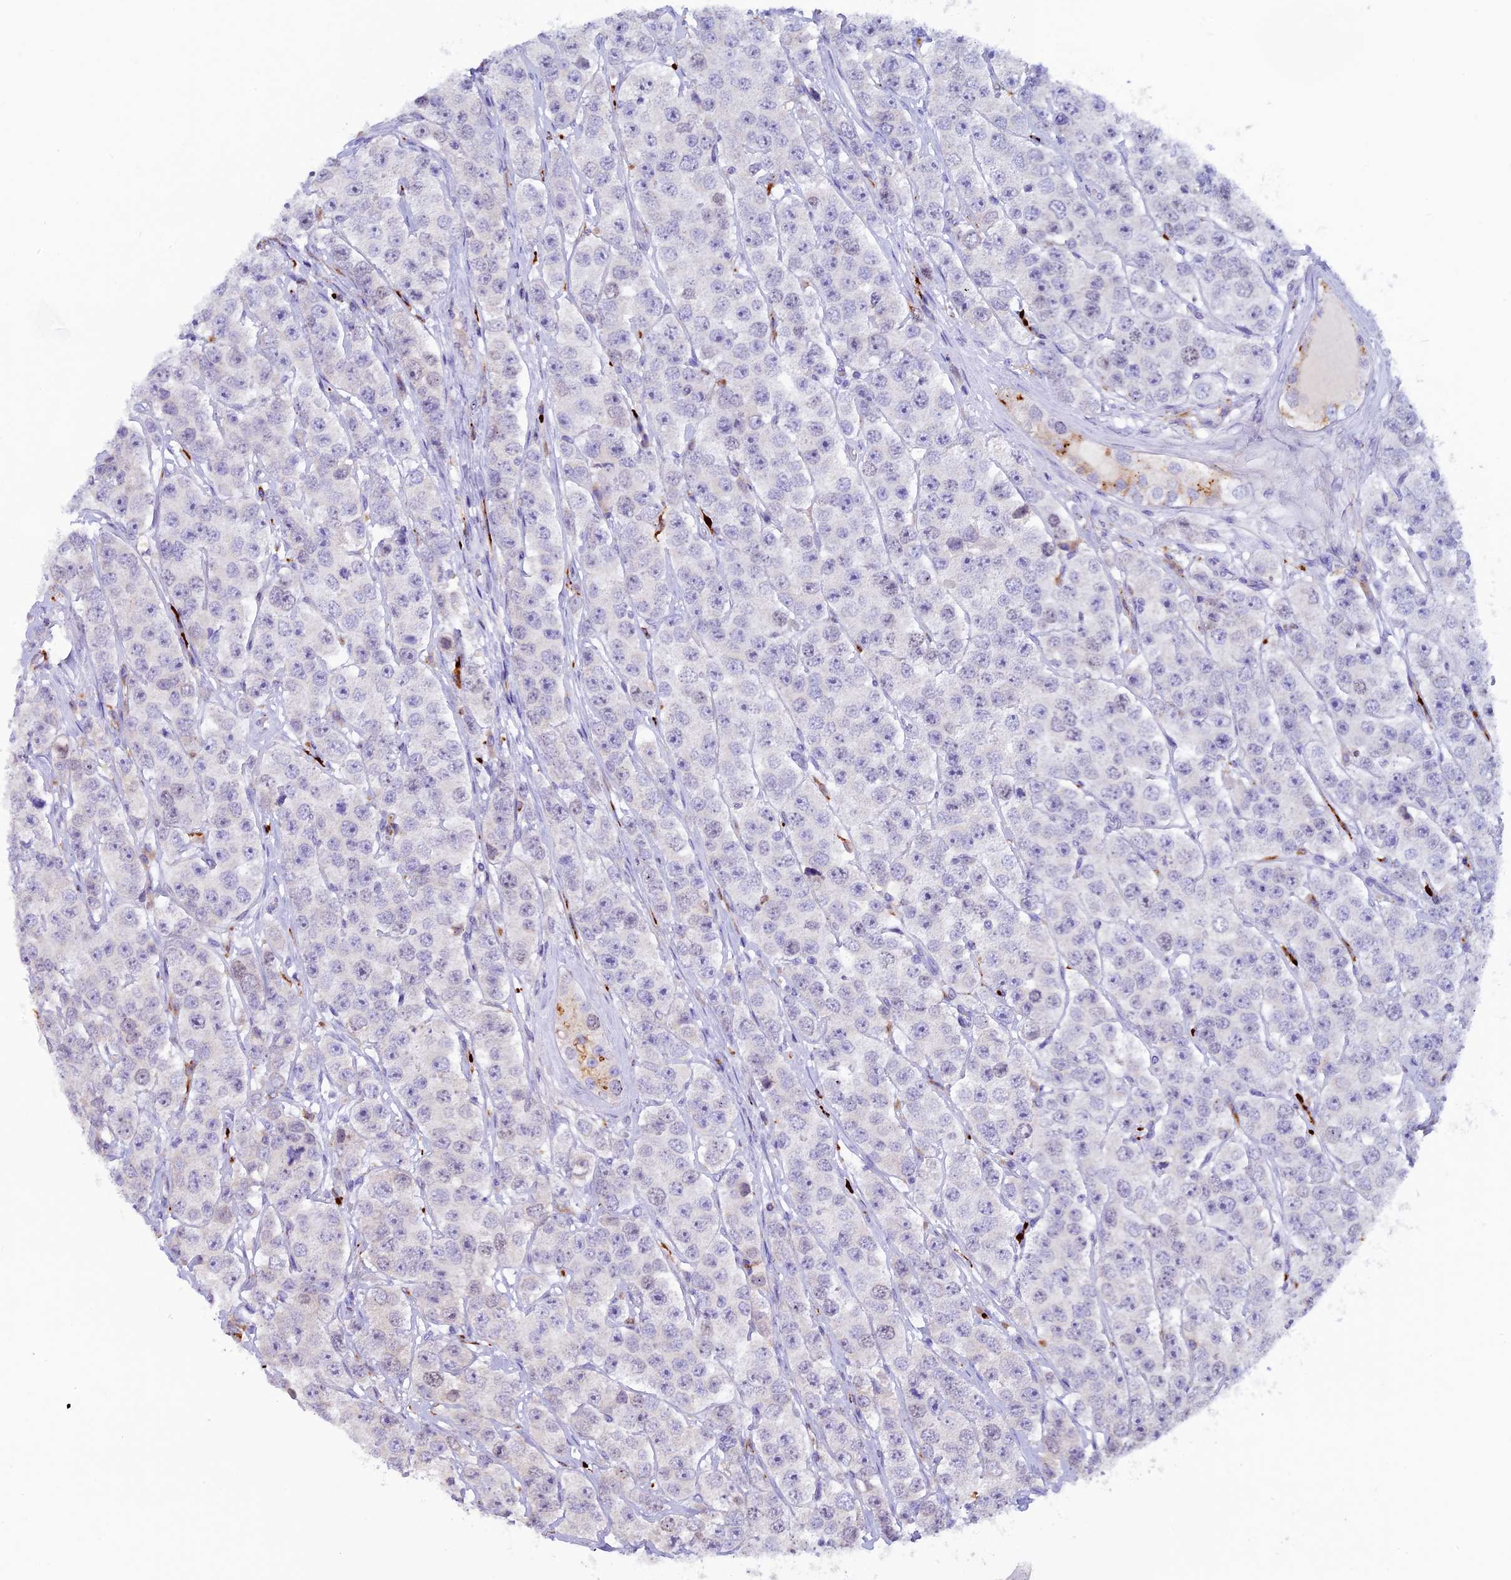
{"staining": {"intensity": "negative", "quantity": "none", "location": "none"}, "tissue": "testis cancer", "cell_type": "Tumor cells", "image_type": "cancer", "snomed": [{"axis": "morphology", "description": "Seminoma, NOS"}, {"axis": "topography", "description": "Testis"}], "caption": "Immunohistochemistry image of testis cancer stained for a protein (brown), which exhibits no positivity in tumor cells. Nuclei are stained in blue.", "gene": "THRSP", "patient": {"sex": "male", "age": 28}}